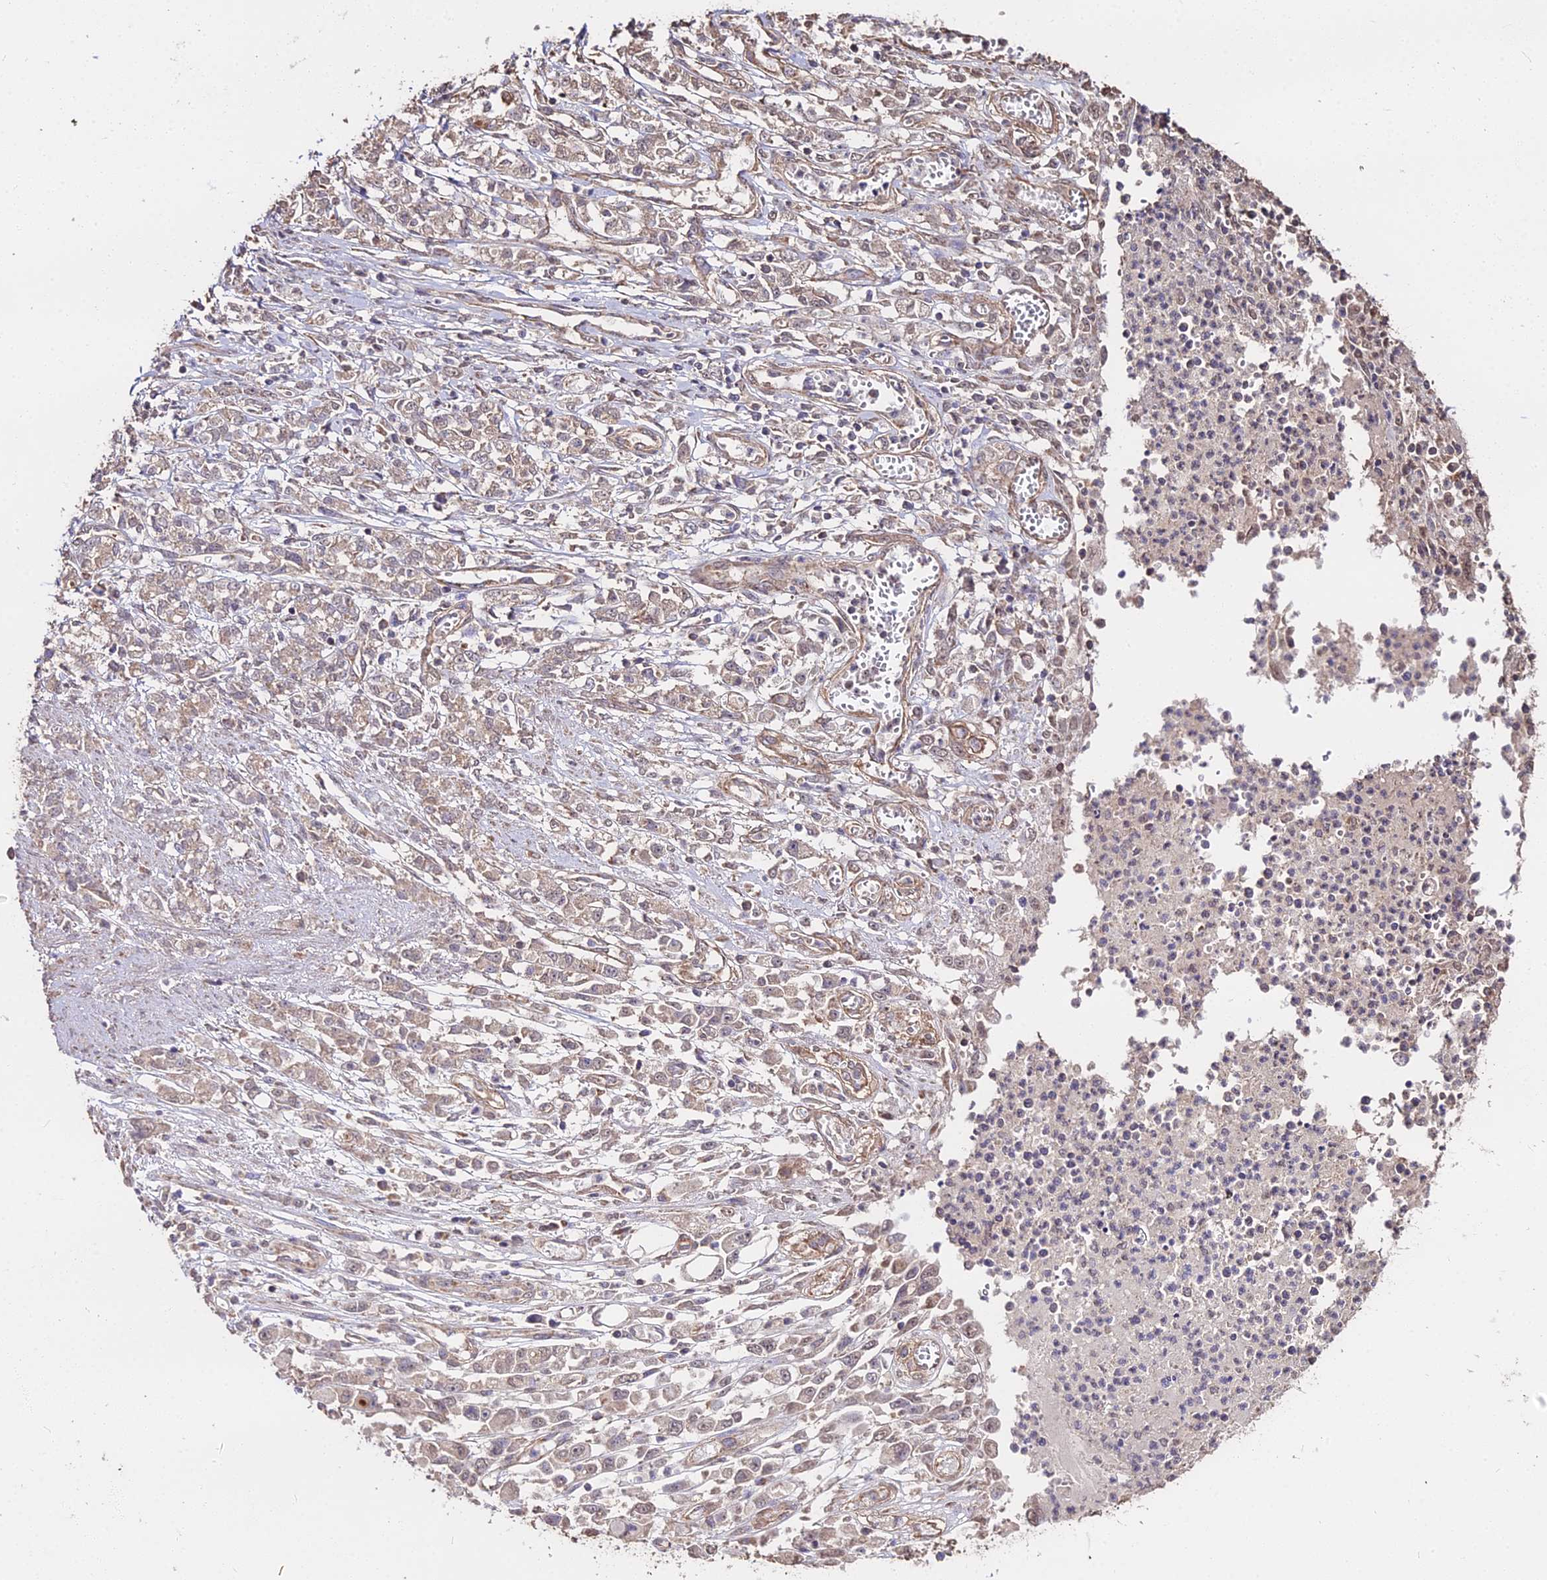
{"staining": {"intensity": "weak", "quantity": ">75%", "location": "cytoplasmic/membranous"}, "tissue": "stomach cancer", "cell_type": "Tumor cells", "image_type": "cancer", "snomed": [{"axis": "morphology", "description": "Adenocarcinoma, NOS"}, {"axis": "topography", "description": "Stomach"}], "caption": "Stomach cancer (adenocarcinoma) stained with IHC displays weak cytoplasmic/membranous staining in approximately >75% of tumor cells.", "gene": "METTL13", "patient": {"sex": "female", "age": 76}}